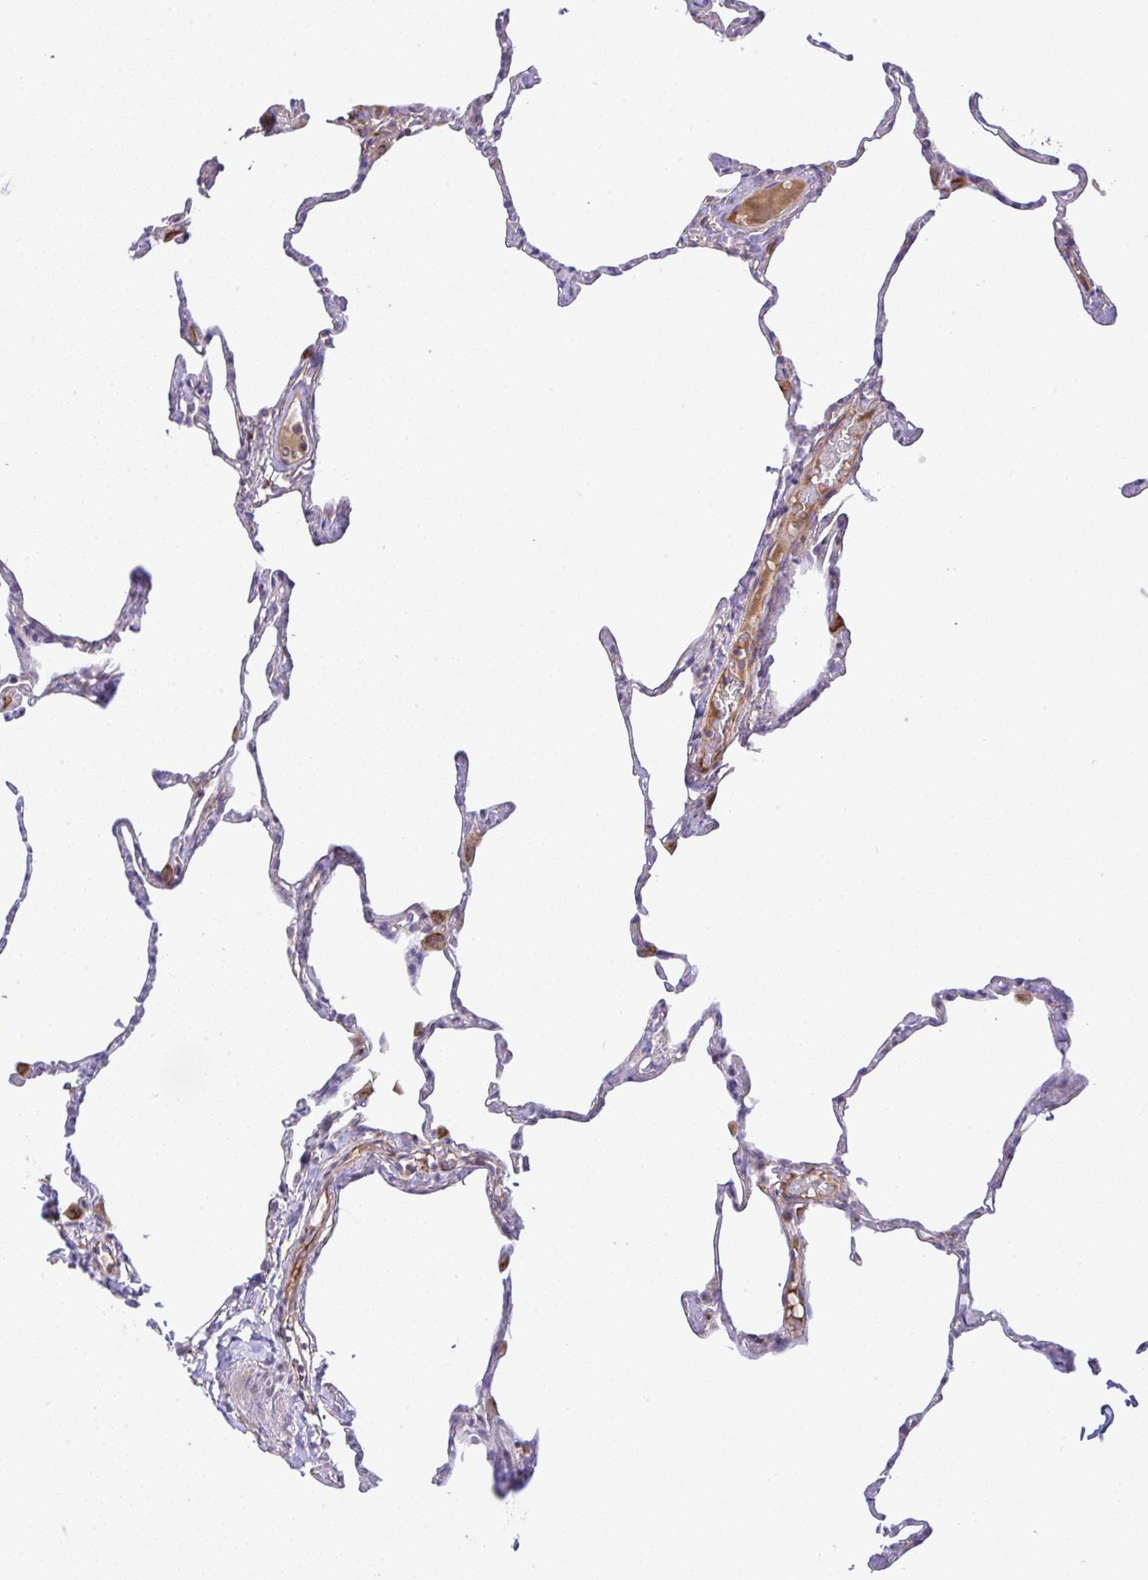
{"staining": {"intensity": "negative", "quantity": "none", "location": "none"}, "tissue": "lung", "cell_type": "Alveolar cells", "image_type": "normal", "snomed": [{"axis": "morphology", "description": "Normal tissue, NOS"}, {"axis": "topography", "description": "Lung"}], "caption": "Immunohistochemistry (IHC) micrograph of unremarkable lung stained for a protein (brown), which displays no staining in alveolar cells. (DAB immunohistochemistry (IHC) visualized using brightfield microscopy, high magnification).", "gene": "GRID2", "patient": {"sex": "male", "age": 65}}